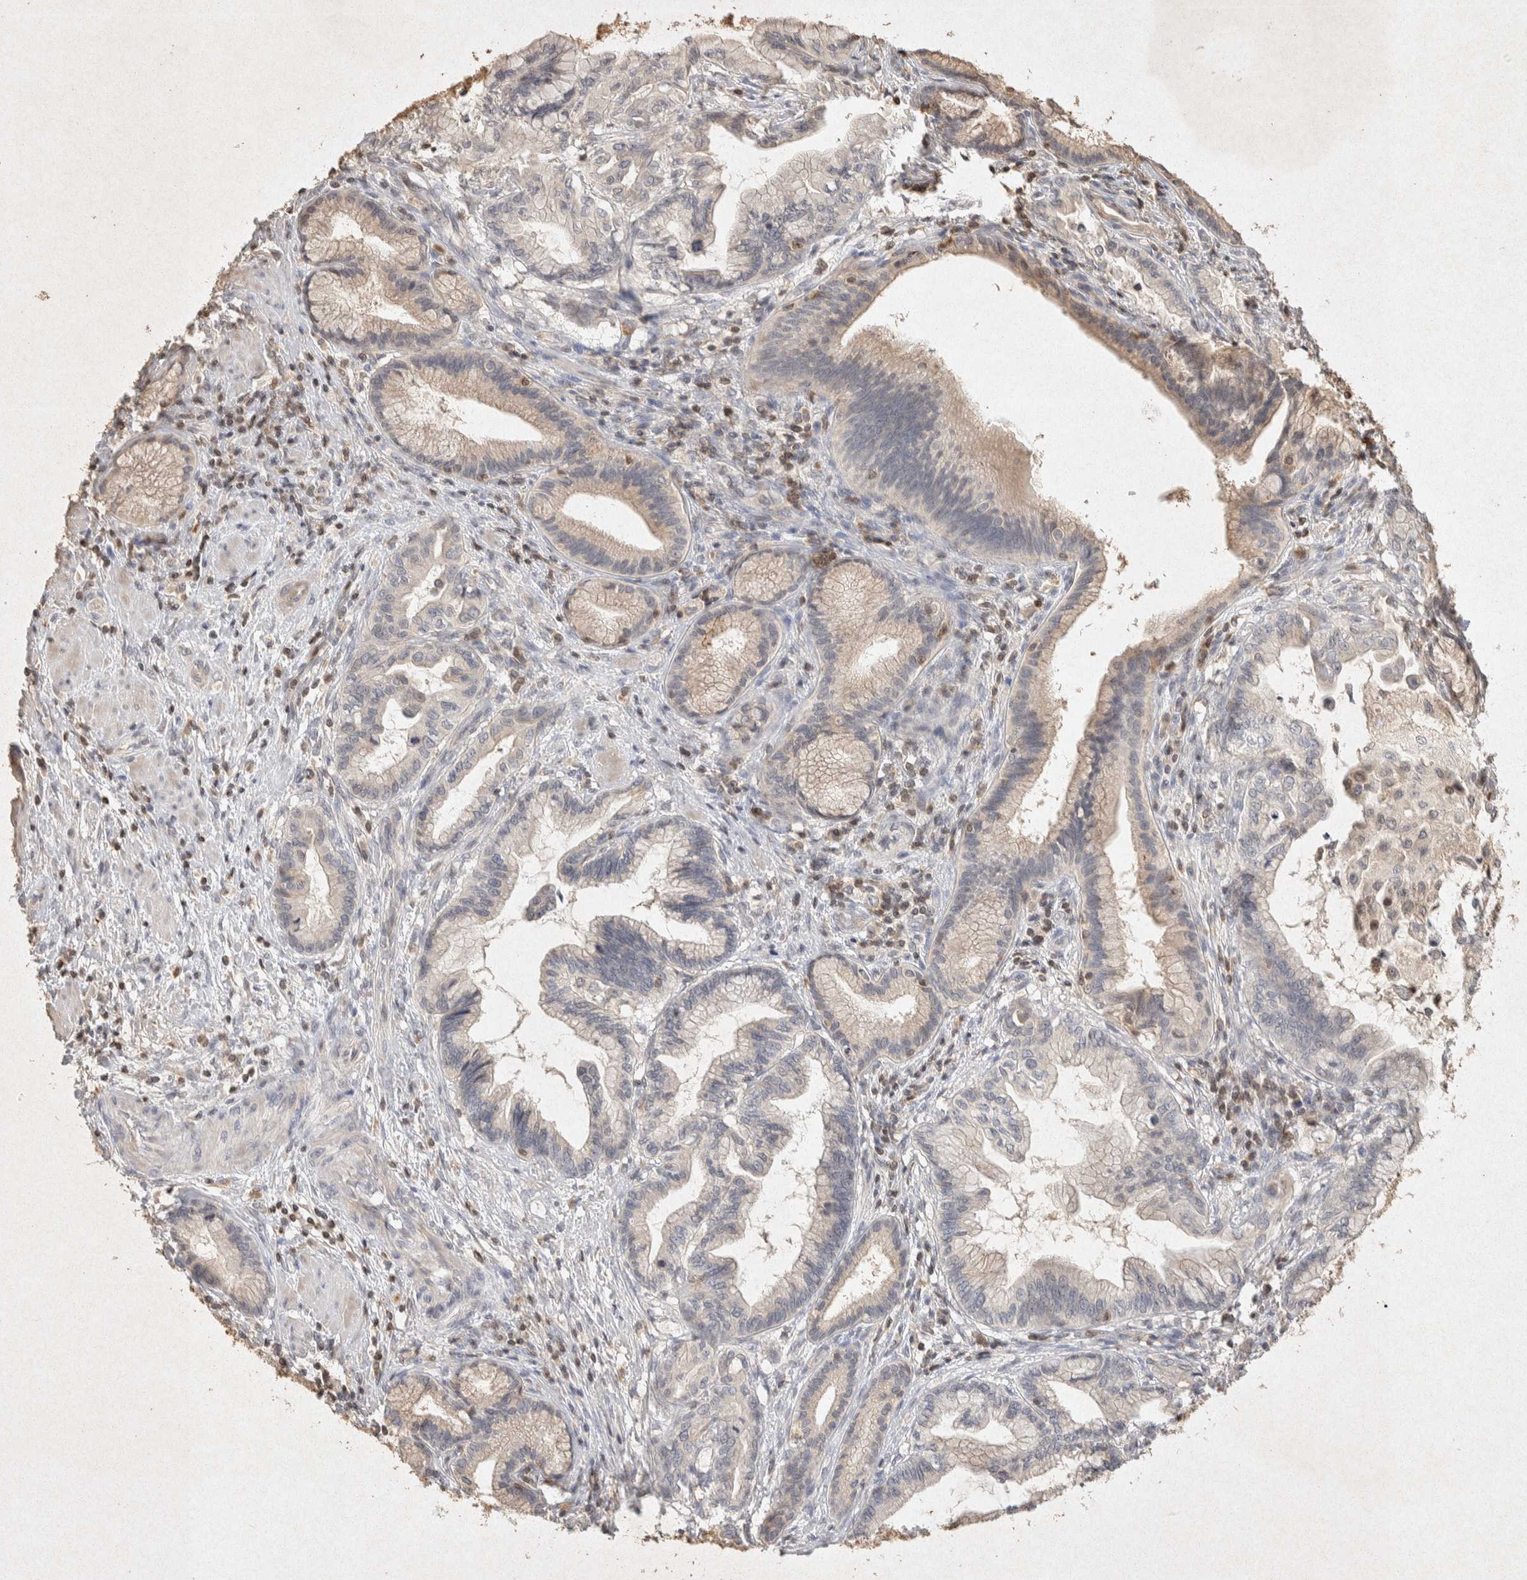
{"staining": {"intensity": "moderate", "quantity": "<25%", "location": "cytoplasmic/membranous"}, "tissue": "pancreatic cancer", "cell_type": "Tumor cells", "image_type": "cancer", "snomed": [{"axis": "morphology", "description": "Adenocarcinoma, NOS"}, {"axis": "topography", "description": "Pancreas"}], "caption": "Pancreatic adenocarcinoma stained with DAB (3,3'-diaminobenzidine) immunohistochemistry (IHC) shows low levels of moderate cytoplasmic/membranous staining in about <25% of tumor cells.", "gene": "RAC2", "patient": {"sex": "female", "age": 64}}